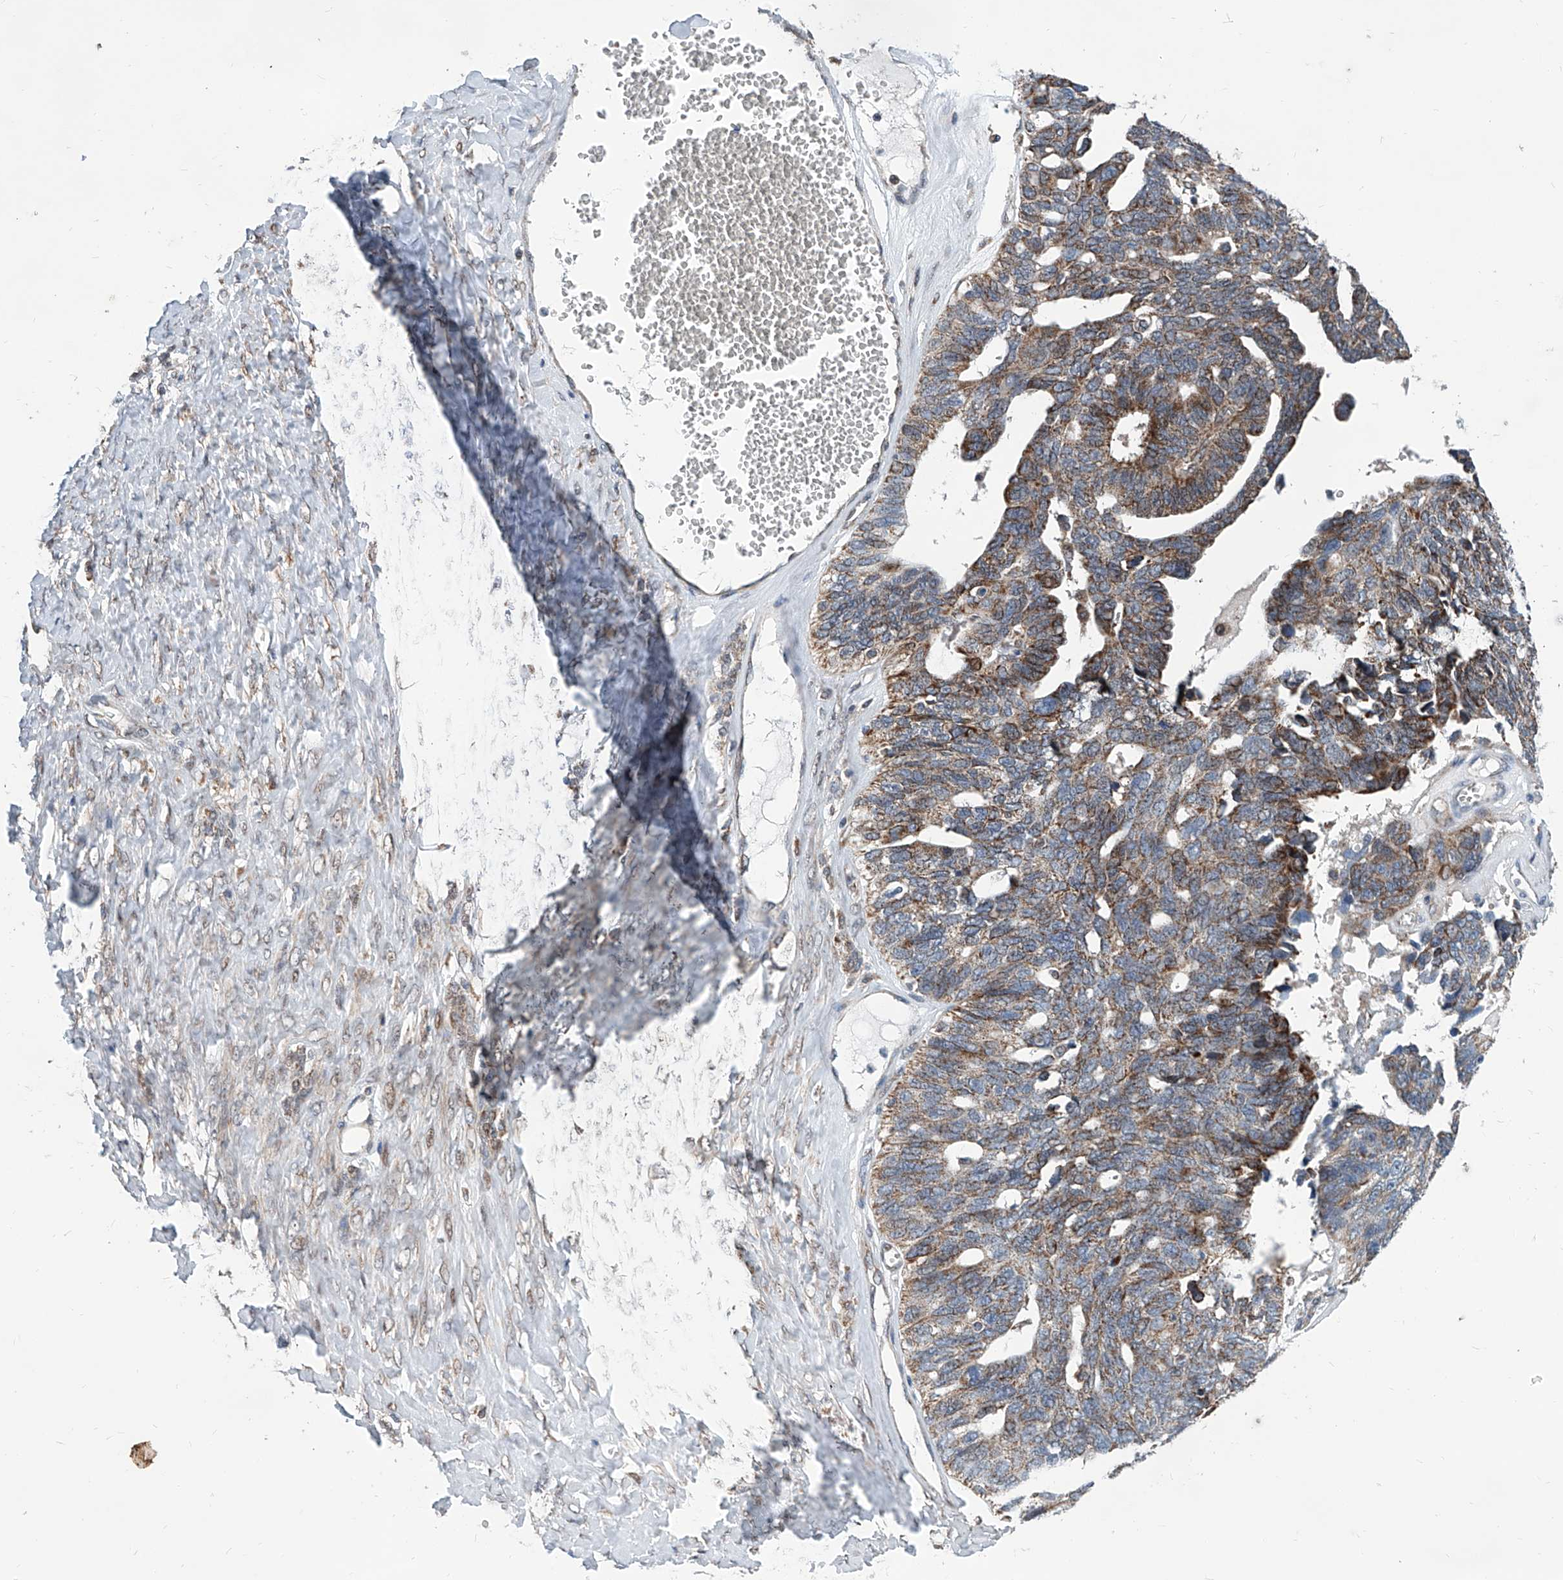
{"staining": {"intensity": "moderate", "quantity": ">75%", "location": "cytoplasmic/membranous"}, "tissue": "ovarian cancer", "cell_type": "Tumor cells", "image_type": "cancer", "snomed": [{"axis": "morphology", "description": "Cystadenocarcinoma, serous, NOS"}, {"axis": "topography", "description": "Ovary"}], "caption": "Ovarian cancer was stained to show a protein in brown. There is medium levels of moderate cytoplasmic/membranous positivity in about >75% of tumor cells.", "gene": "USP48", "patient": {"sex": "female", "age": 79}}